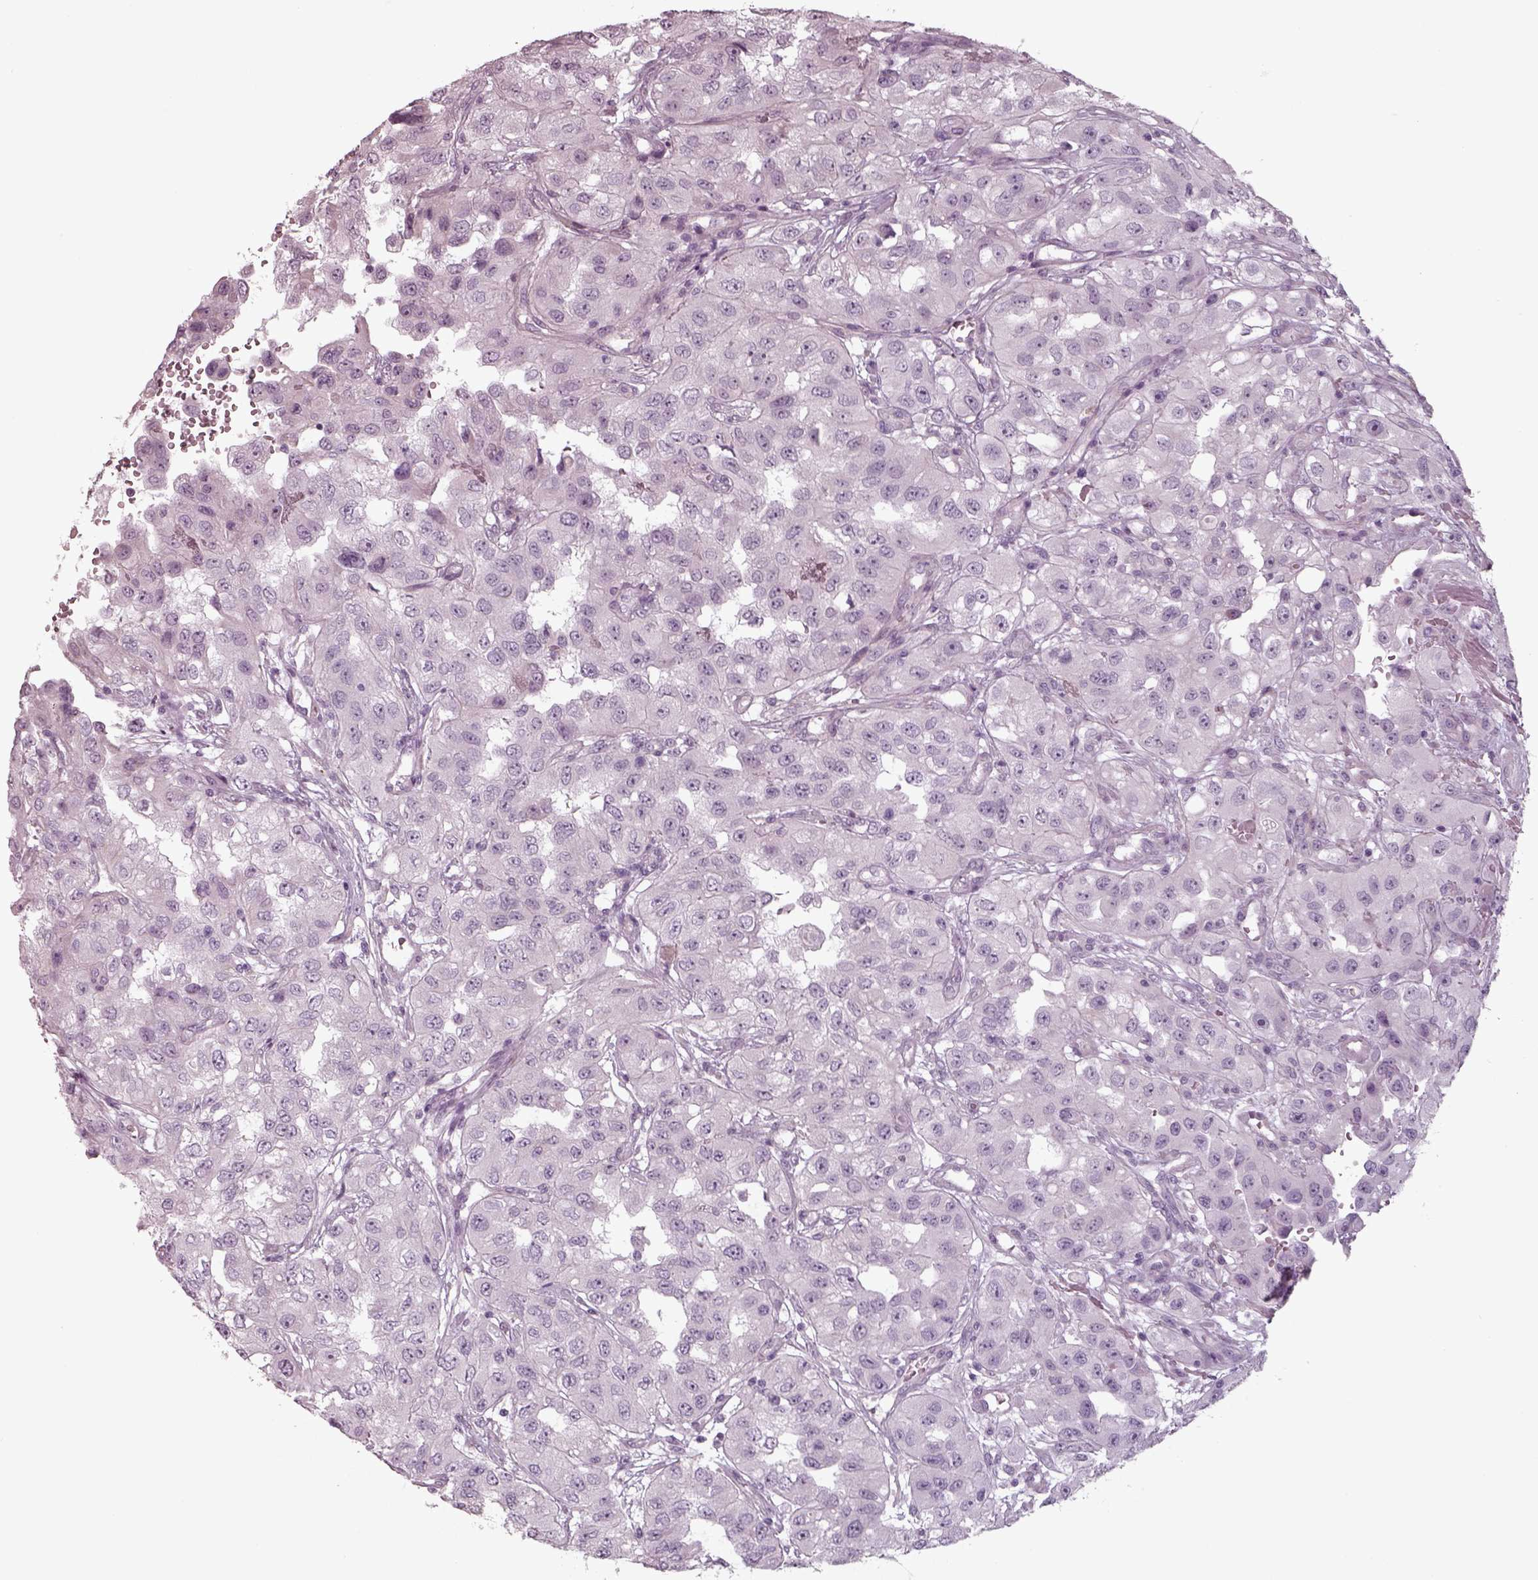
{"staining": {"intensity": "negative", "quantity": "none", "location": "none"}, "tissue": "renal cancer", "cell_type": "Tumor cells", "image_type": "cancer", "snomed": [{"axis": "morphology", "description": "Adenocarcinoma, NOS"}, {"axis": "topography", "description": "Kidney"}], "caption": "The micrograph demonstrates no significant expression in tumor cells of renal adenocarcinoma. Brightfield microscopy of immunohistochemistry stained with DAB (3,3'-diaminobenzidine) (brown) and hematoxylin (blue), captured at high magnification.", "gene": "SEPTIN14", "patient": {"sex": "male", "age": 64}}